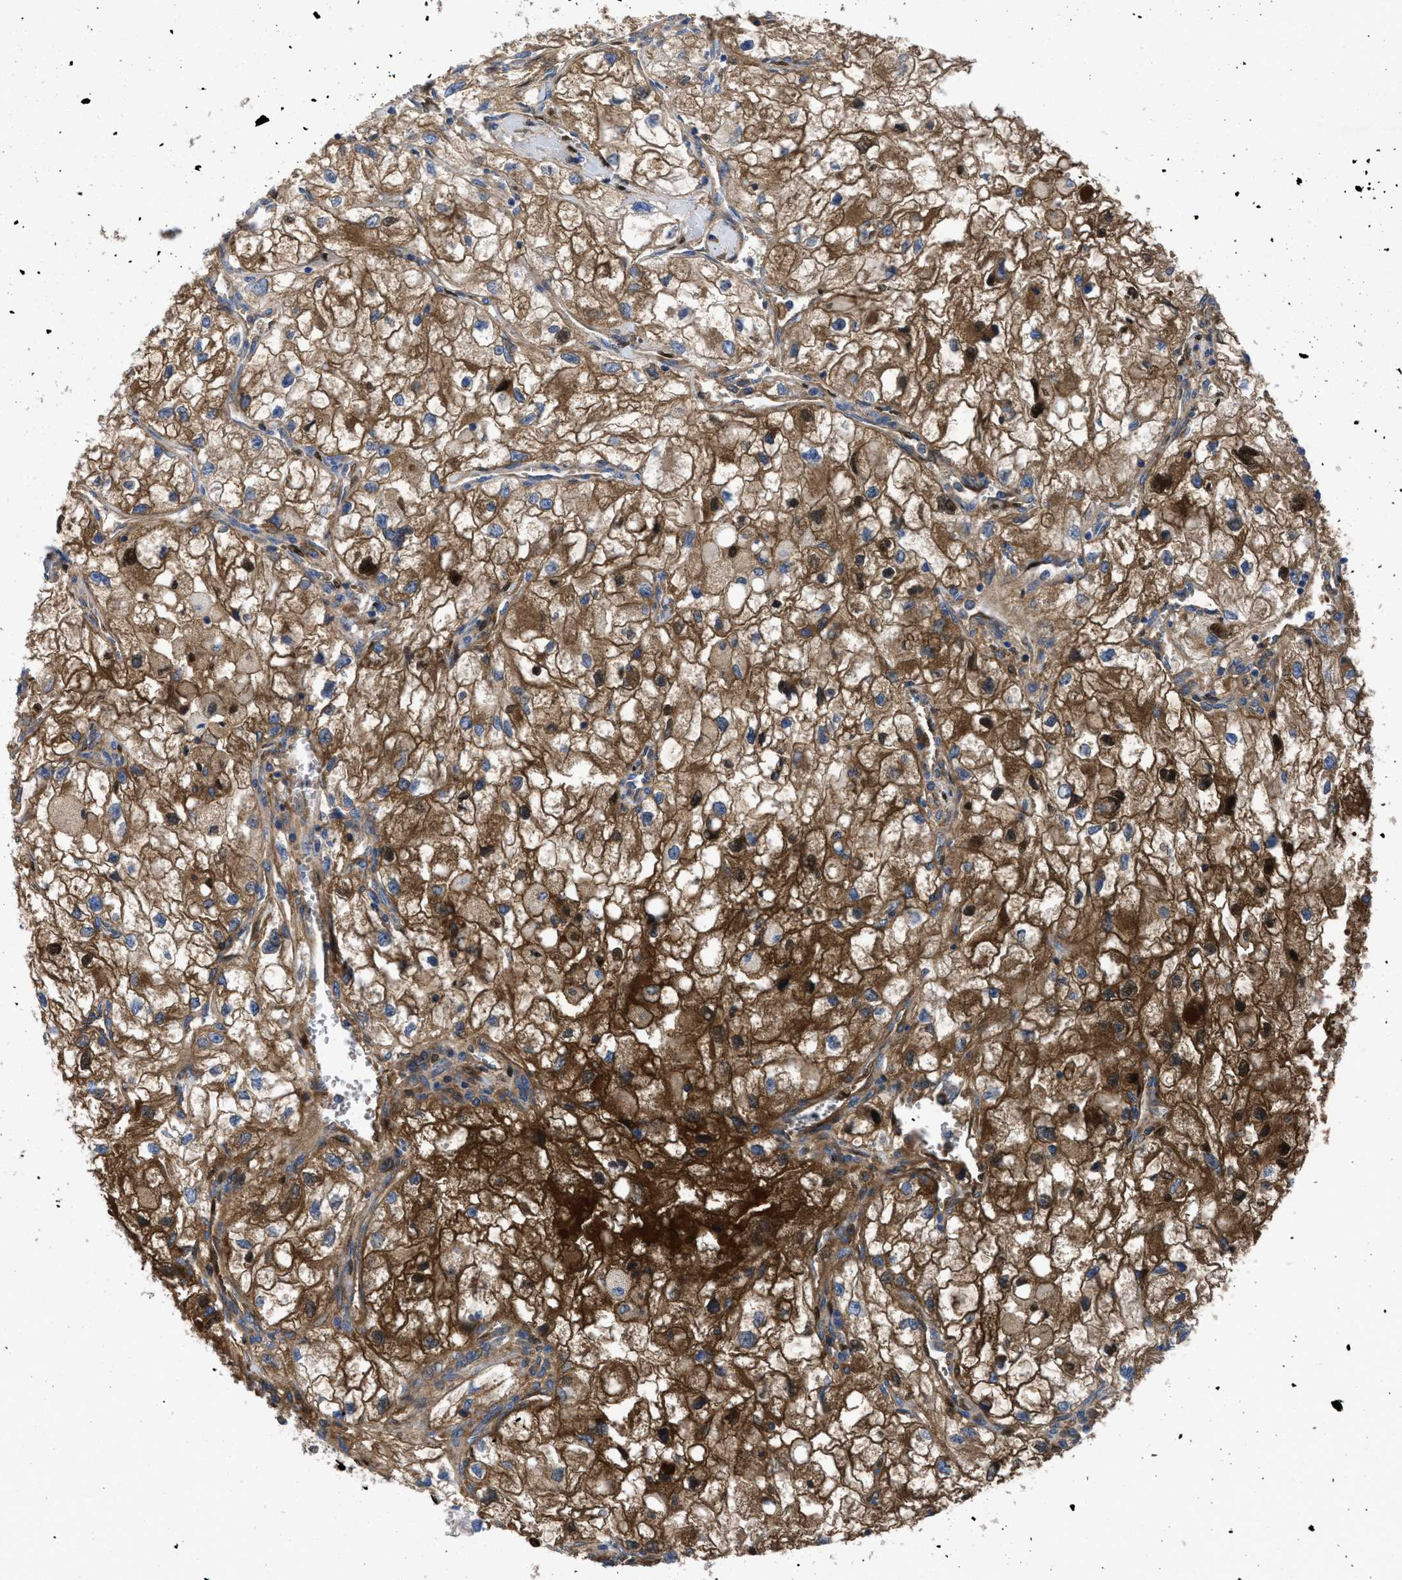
{"staining": {"intensity": "strong", "quantity": ">75%", "location": "cytoplasmic/membranous"}, "tissue": "renal cancer", "cell_type": "Tumor cells", "image_type": "cancer", "snomed": [{"axis": "morphology", "description": "Adenocarcinoma, NOS"}, {"axis": "topography", "description": "Kidney"}], "caption": "Tumor cells show high levels of strong cytoplasmic/membranous expression in approximately >75% of cells in renal adenocarcinoma.", "gene": "SERPINA6", "patient": {"sex": "female", "age": 70}}